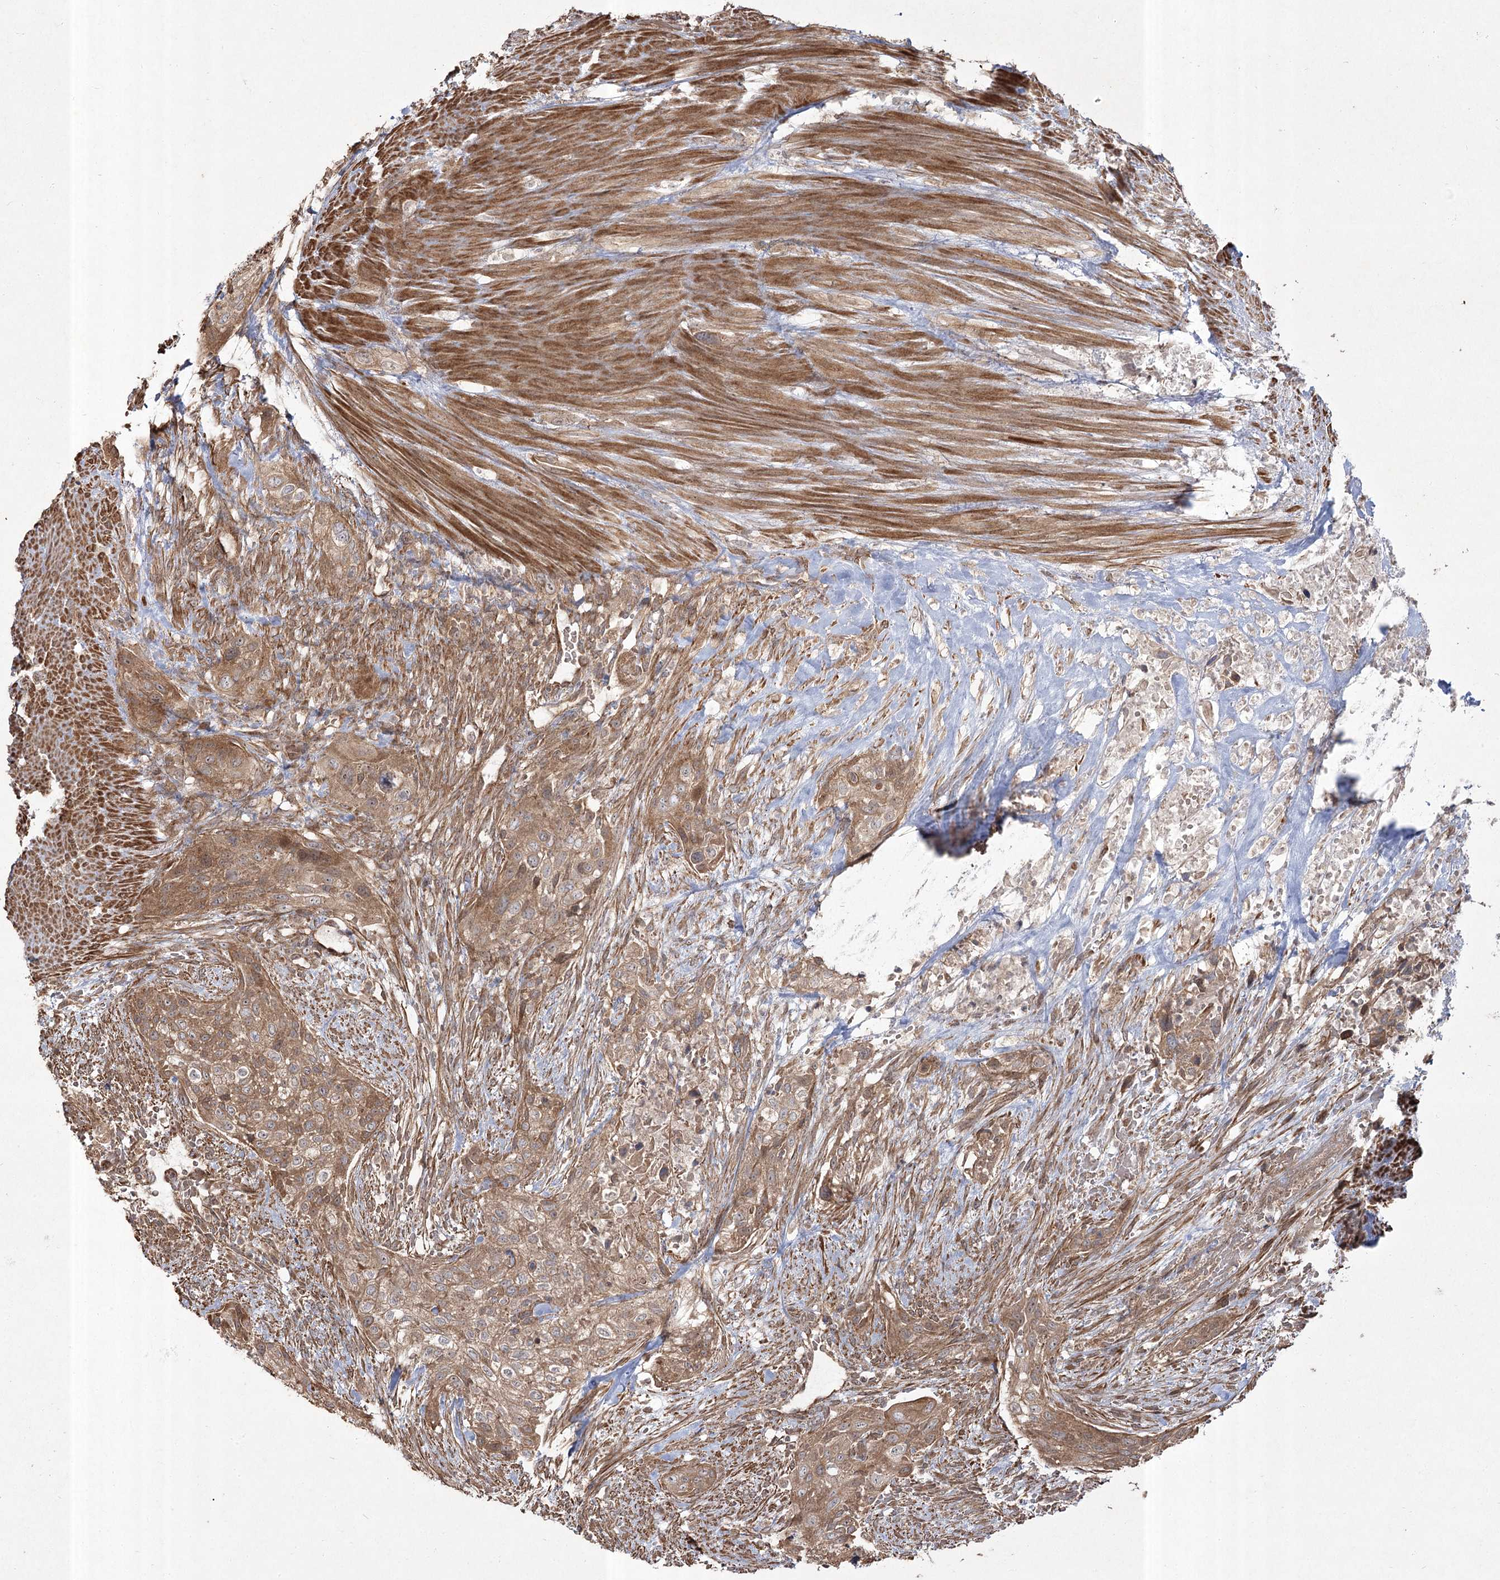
{"staining": {"intensity": "moderate", "quantity": ">75%", "location": "cytoplasmic/membranous"}, "tissue": "urothelial cancer", "cell_type": "Tumor cells", "image_type": "cancer", "snomed": [{"axis": "morphology", "description": "Urothelial carcinoma, High grade"}, {"axis": "topography", "description": "Urinary bladder"}], "caption": "This micrograph exhibits IHC staining of human high-grade urothelial carcinoma, with medium moderate cytoplasmic/membranous positivity in approximately >75% of tumor cells.", "gene": "CPLANE1", "patient": {"sex": "male", "age": 35}}